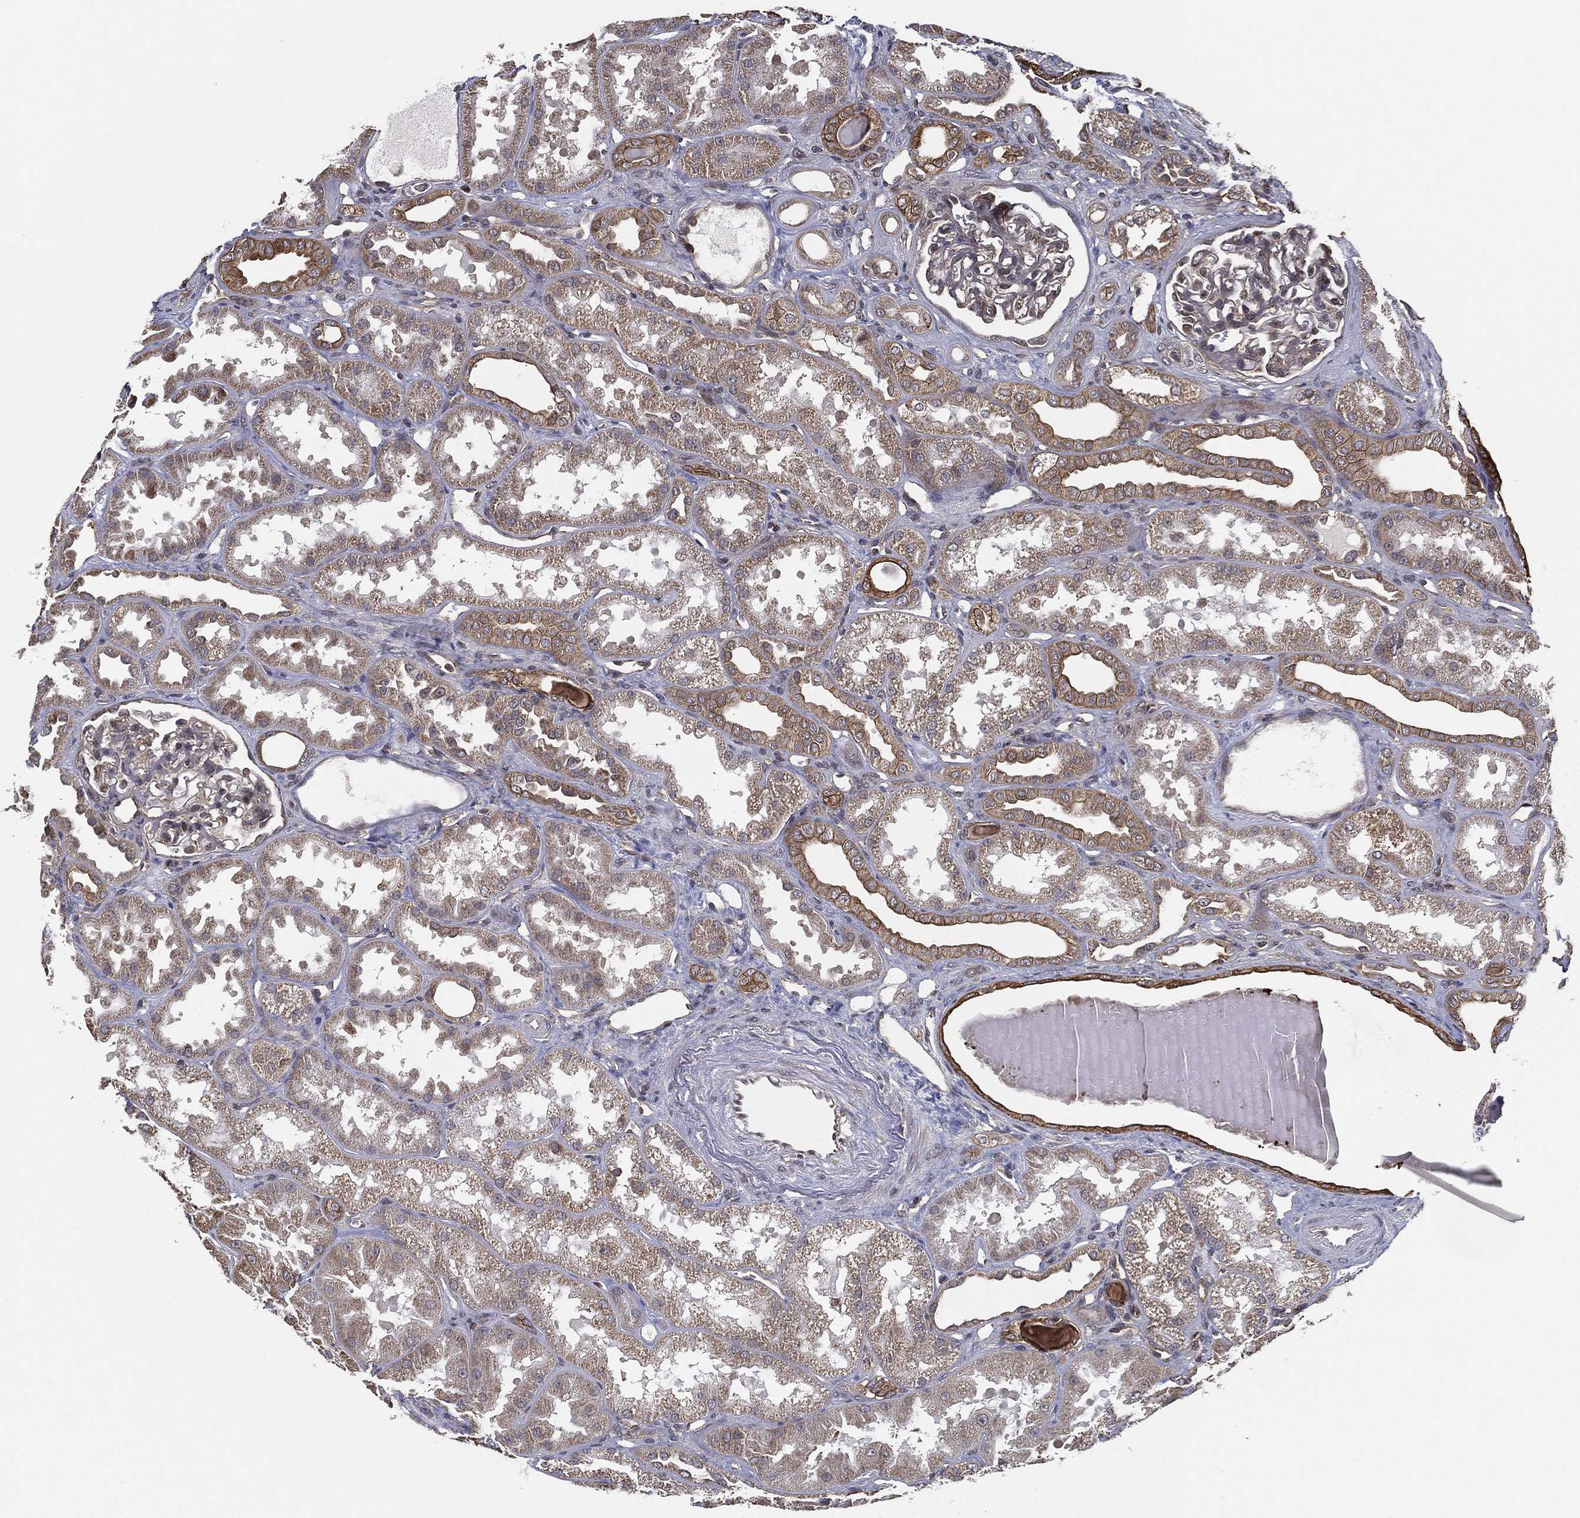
{"staining": {"intensity": "negative", "quantity": "none", "location": "none"}, "tissue": "kidney", "cell_type": "Cells in glomeruli", "image_type": "normal", "snomed": [{"axis": "morphology", "description": "Normal tissue, NOS"}, {"axis": "topography", "description": "Kidney"}], "caption": "This micrograph is of benign kidney stained with IHC to label a protein in brown with the nuclei are counter-stained blue. There is no expression in cells in glomeruli.", "gene": "UACA", "patient": {"sex": "male", "age": 61}}